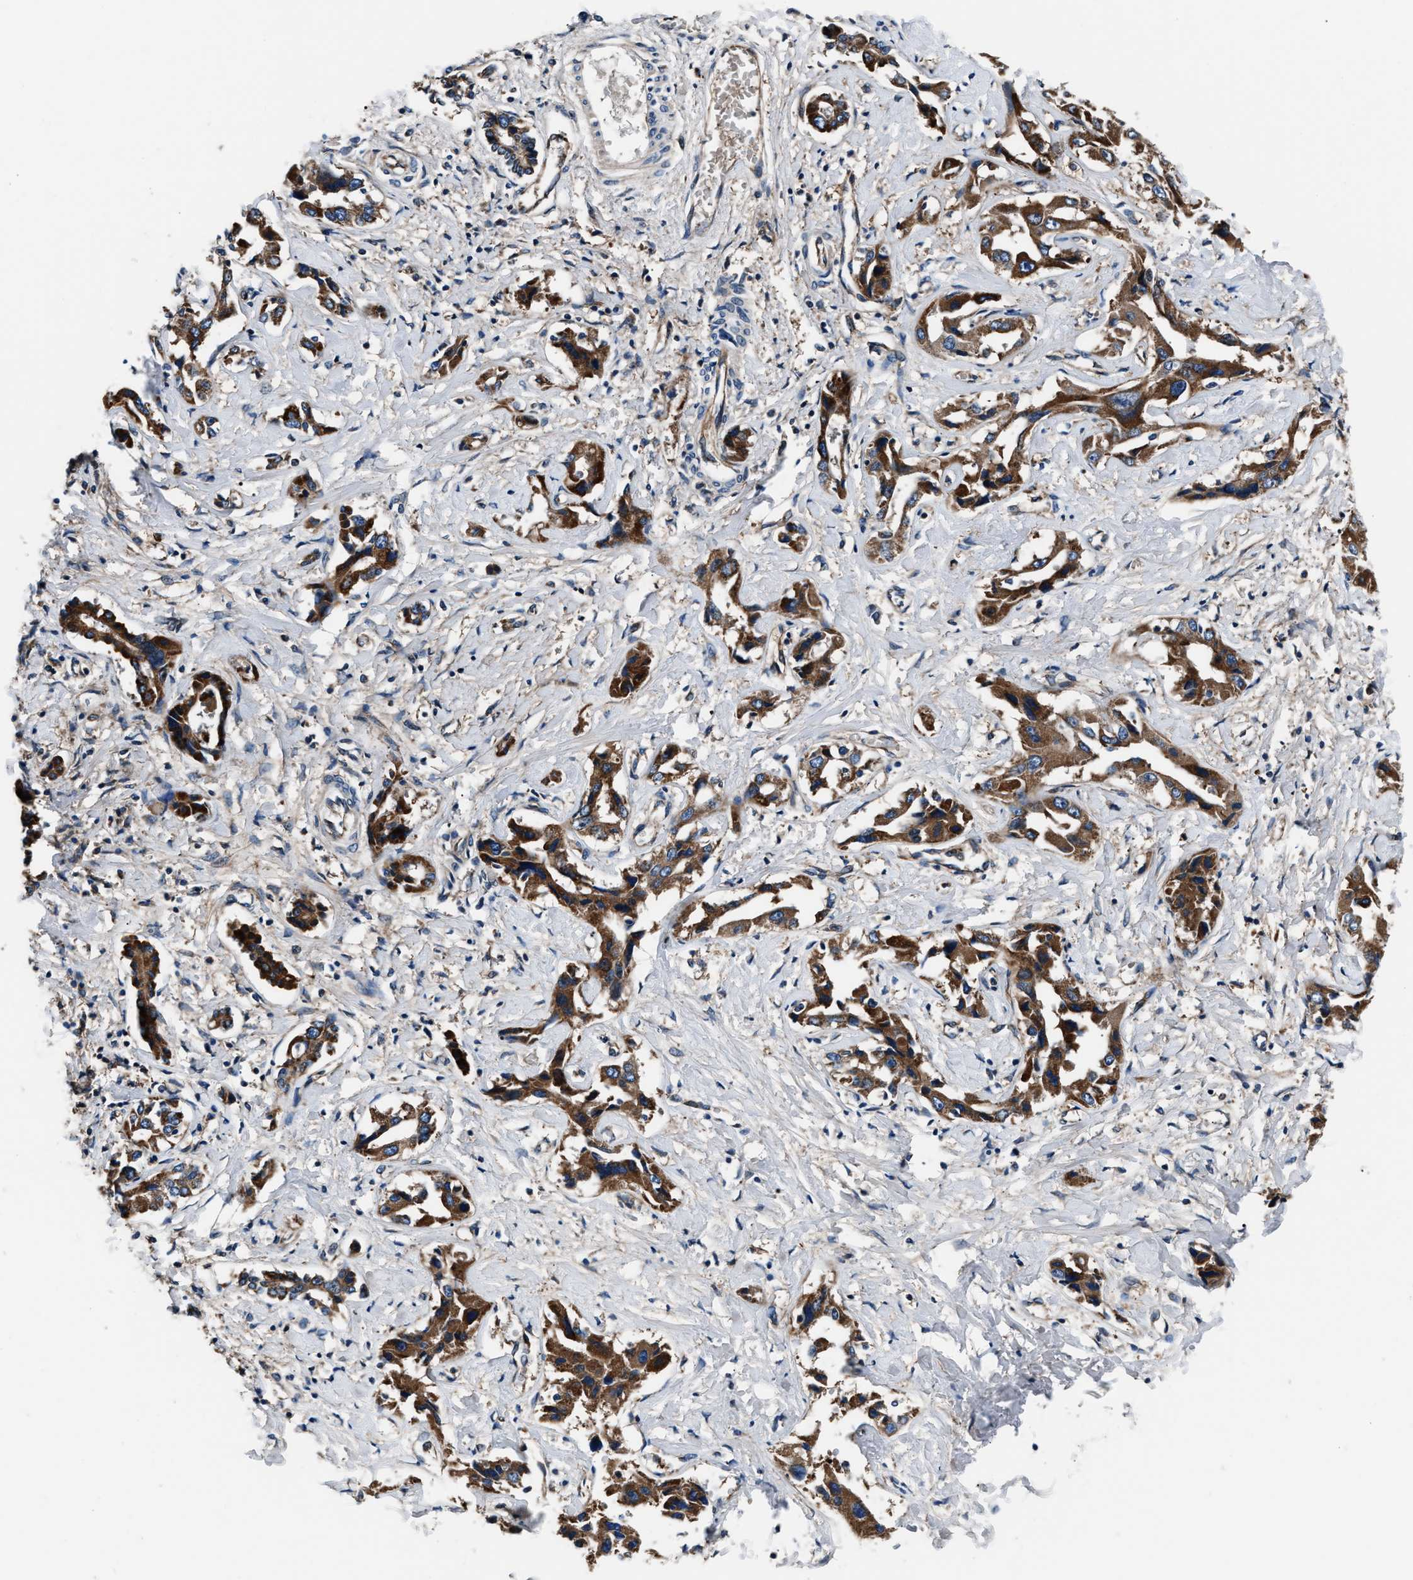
{"staining": {"intensity": "strong", "quantity": ">75%", "location": "cytoplasmic/membranous"}, "tissue": "liver cancer", "cell_type": "Tumor cells", "image_type": "cancer", "snomed": [{"axis": "morphology", "description": "Cholangiocarcinoma"}, {"axis": "topography", "description": "Liver"}], "caption": "IHC of cholangiocarcinoma (liver) shows high levels of strong cytoplasmic/membranous positivity in approximately >75% of tumor cells.", "gene": "GGCT", "patient": {"sex": "male", "age": 59}}